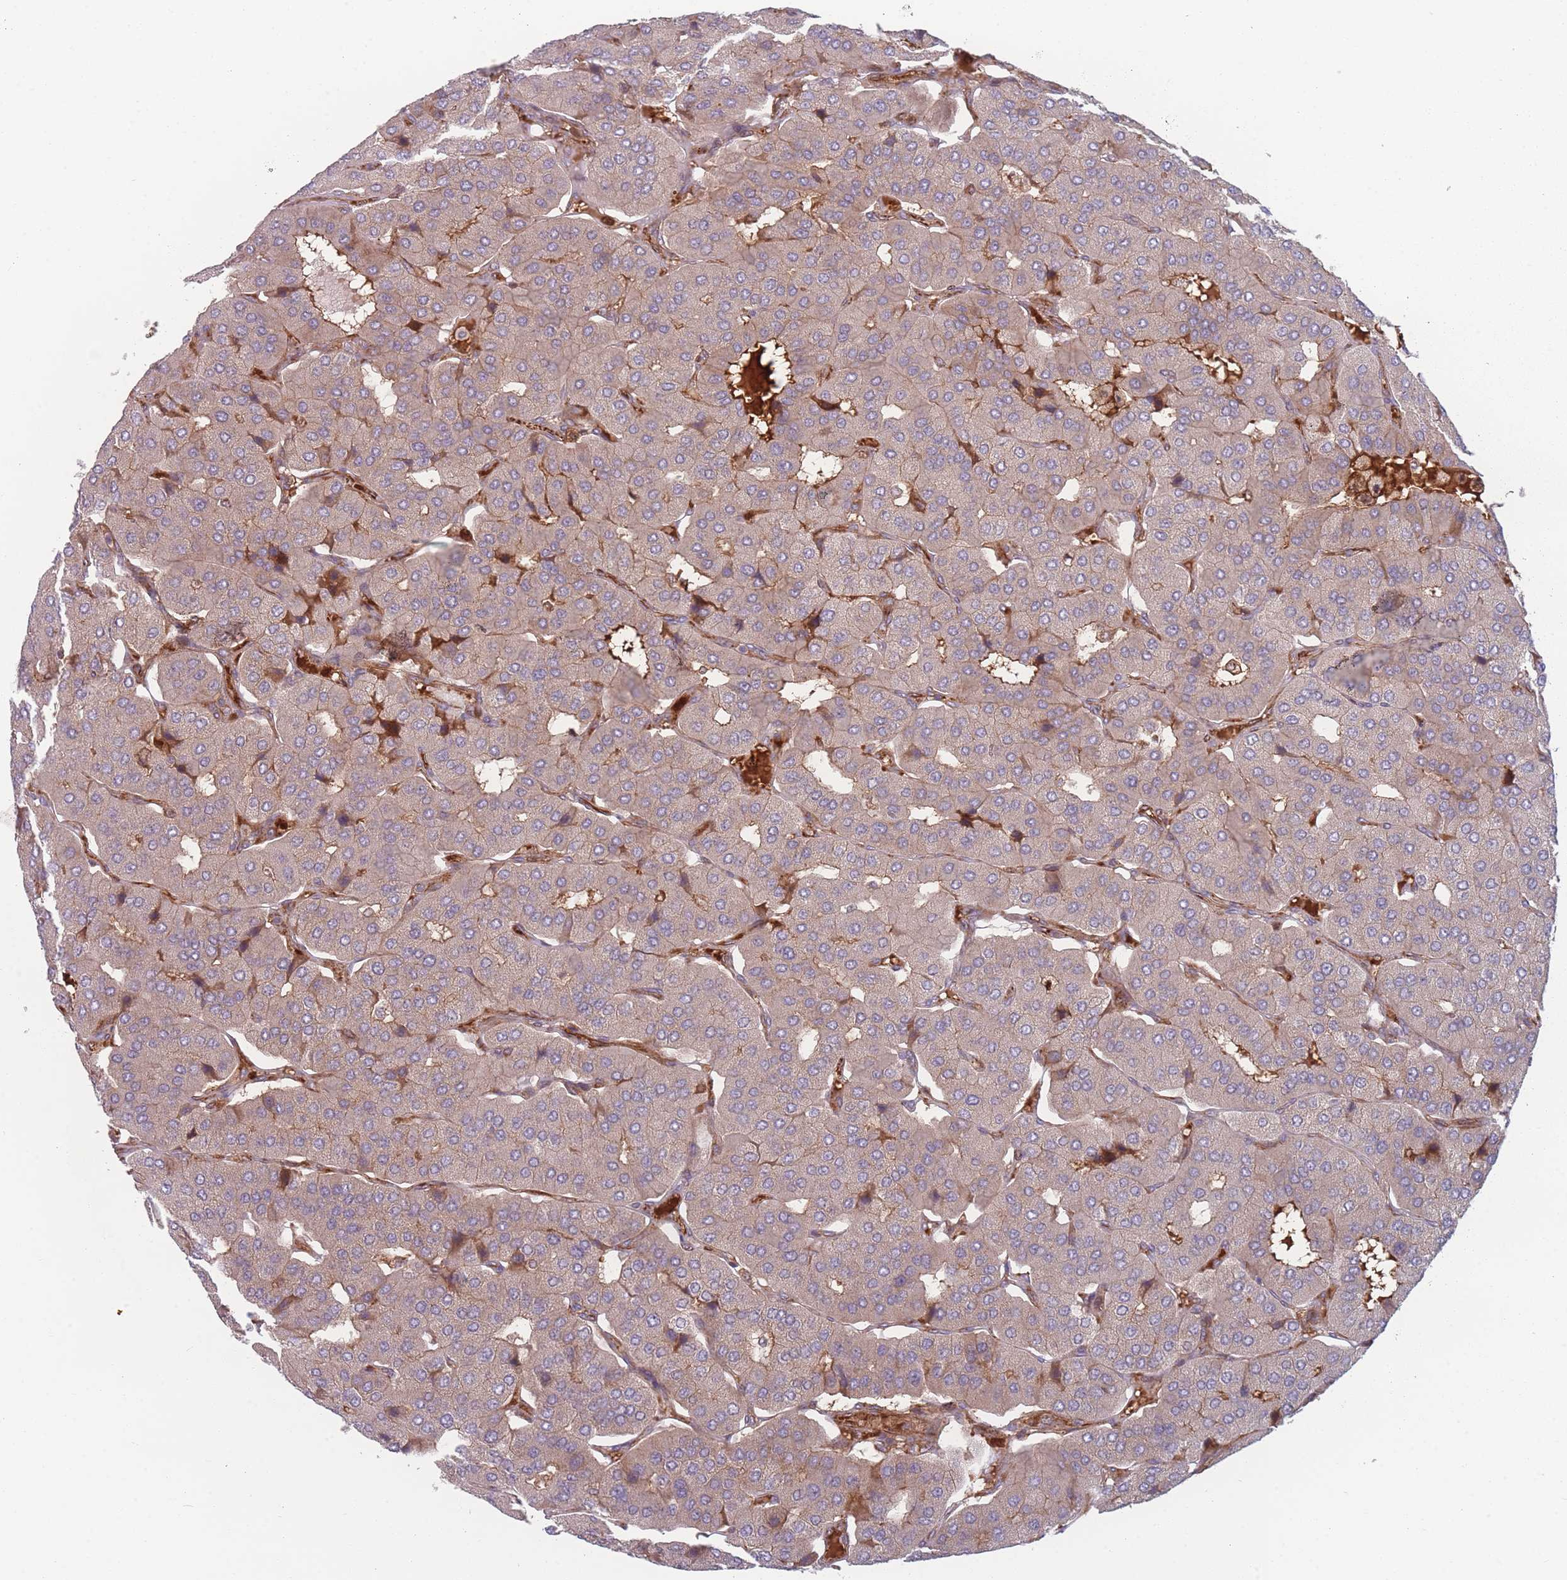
{"staining": {"intensity": "weak", "quantity": "25%-75%", "location": "cytoplasmic/membranous"}, "tissue": "parathyroid gland", "cell_type": "Glandular cells", "image_type": "normal", "snomed": [{"axis": "morphology", "description": "Normal tissue, NOS"}, {"axis": "morphology", "description": "Adenoma, NOS"}, {"axis": "topography", "description": "Parathyroid gland"}], "caption": "Benign parathyroid gland shows weak cytoplasmic/membranous staining in about 25%-75% of glandular cells.", "gene": "EEF1AKMT2", "patient": {"sex": "female", "age": 86}}